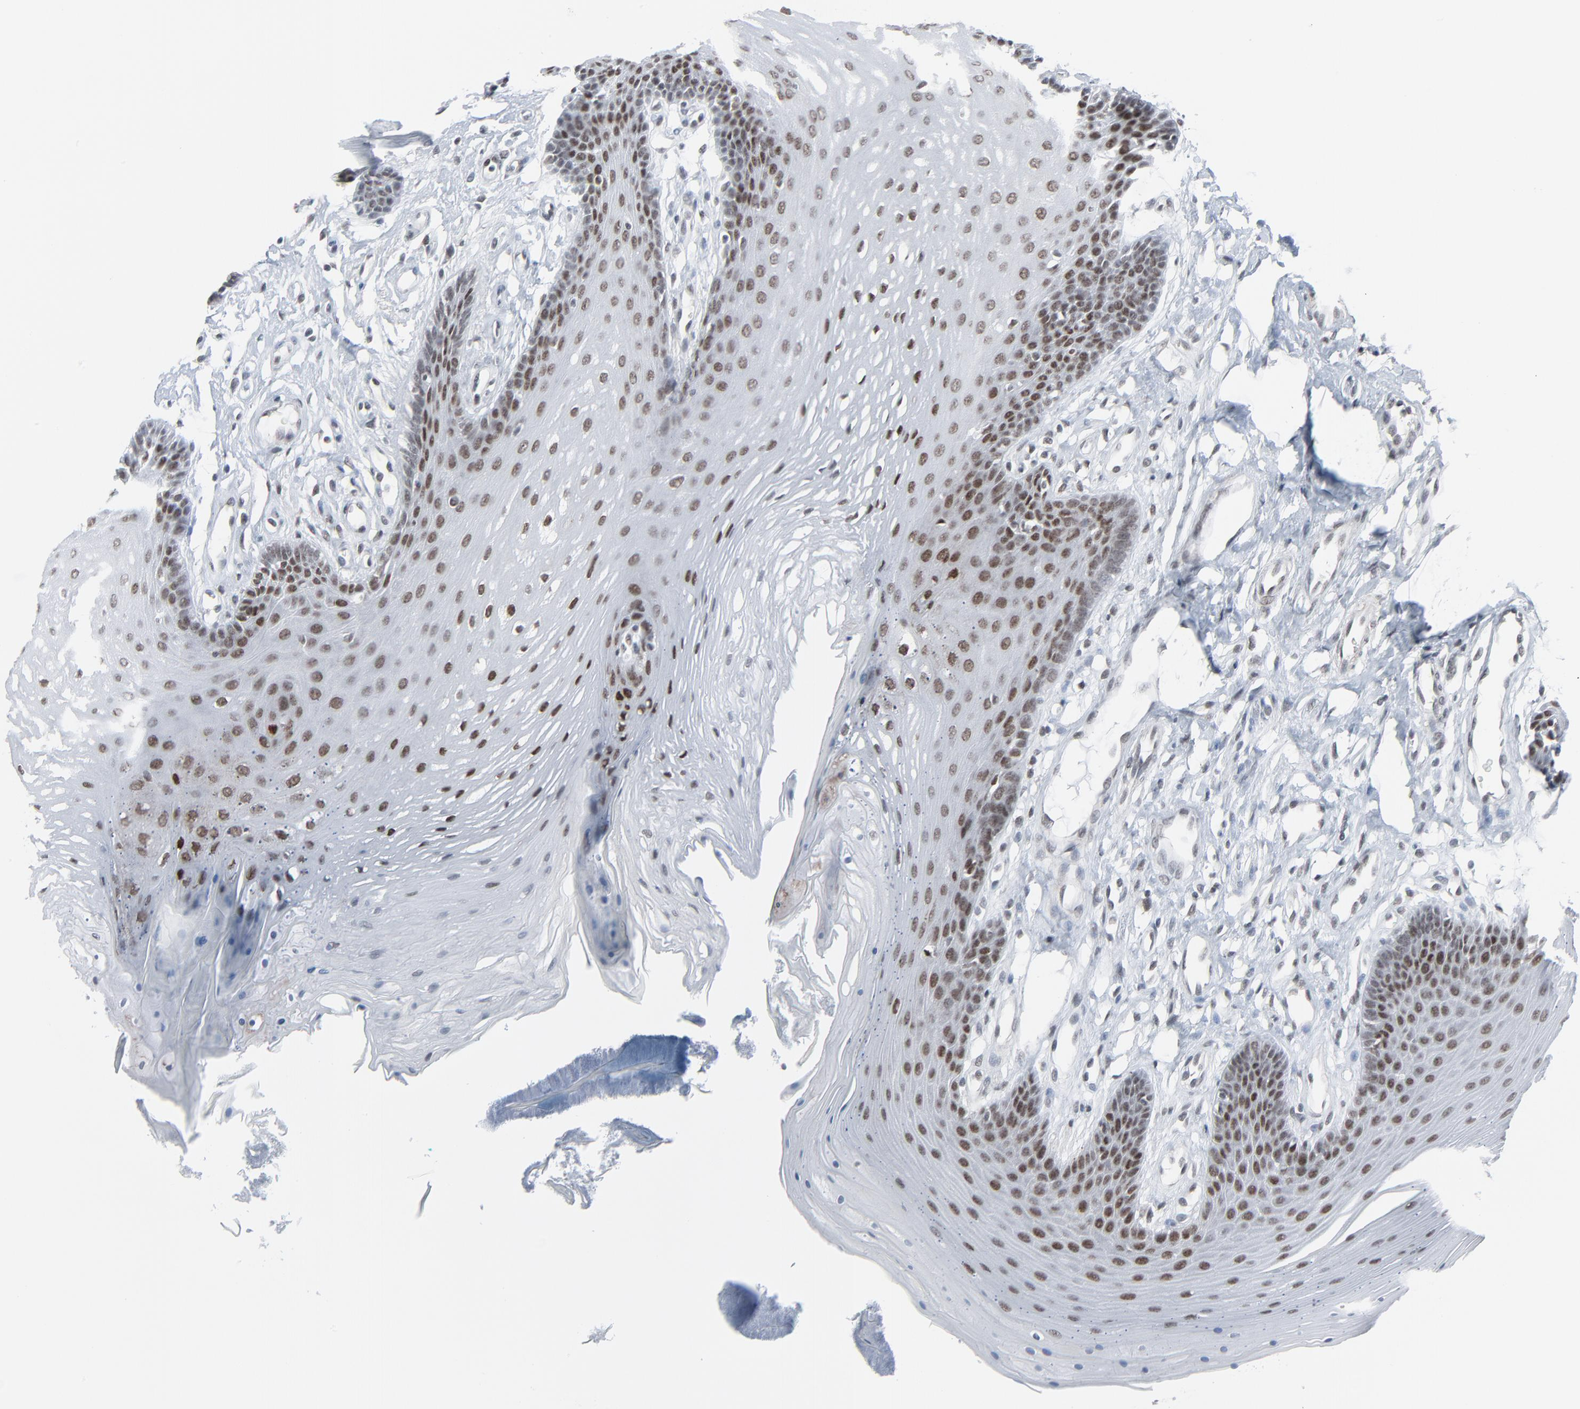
{"staining": {"intensity": "moderate", "quantity": ">75%", "location": "nuclear"}, "tissue": "oral mucosa", "cell_type": "Squamous epithelial cells", "image_type": "normal", "snomed": [{"axis": "morphology", "description": "Normal tissue, NOS"}, {"axis": "topography", "description": "Oral tissue"}], "caption": "Oral mucosa stained for a protein exhibits moderate nuclear positivity in squamous epithelial cells. Ihc stains the protein in brown and the nuclei are stained blue.", "gene": "FBXO28", "patient": {"sex": "male", "age": 62}}